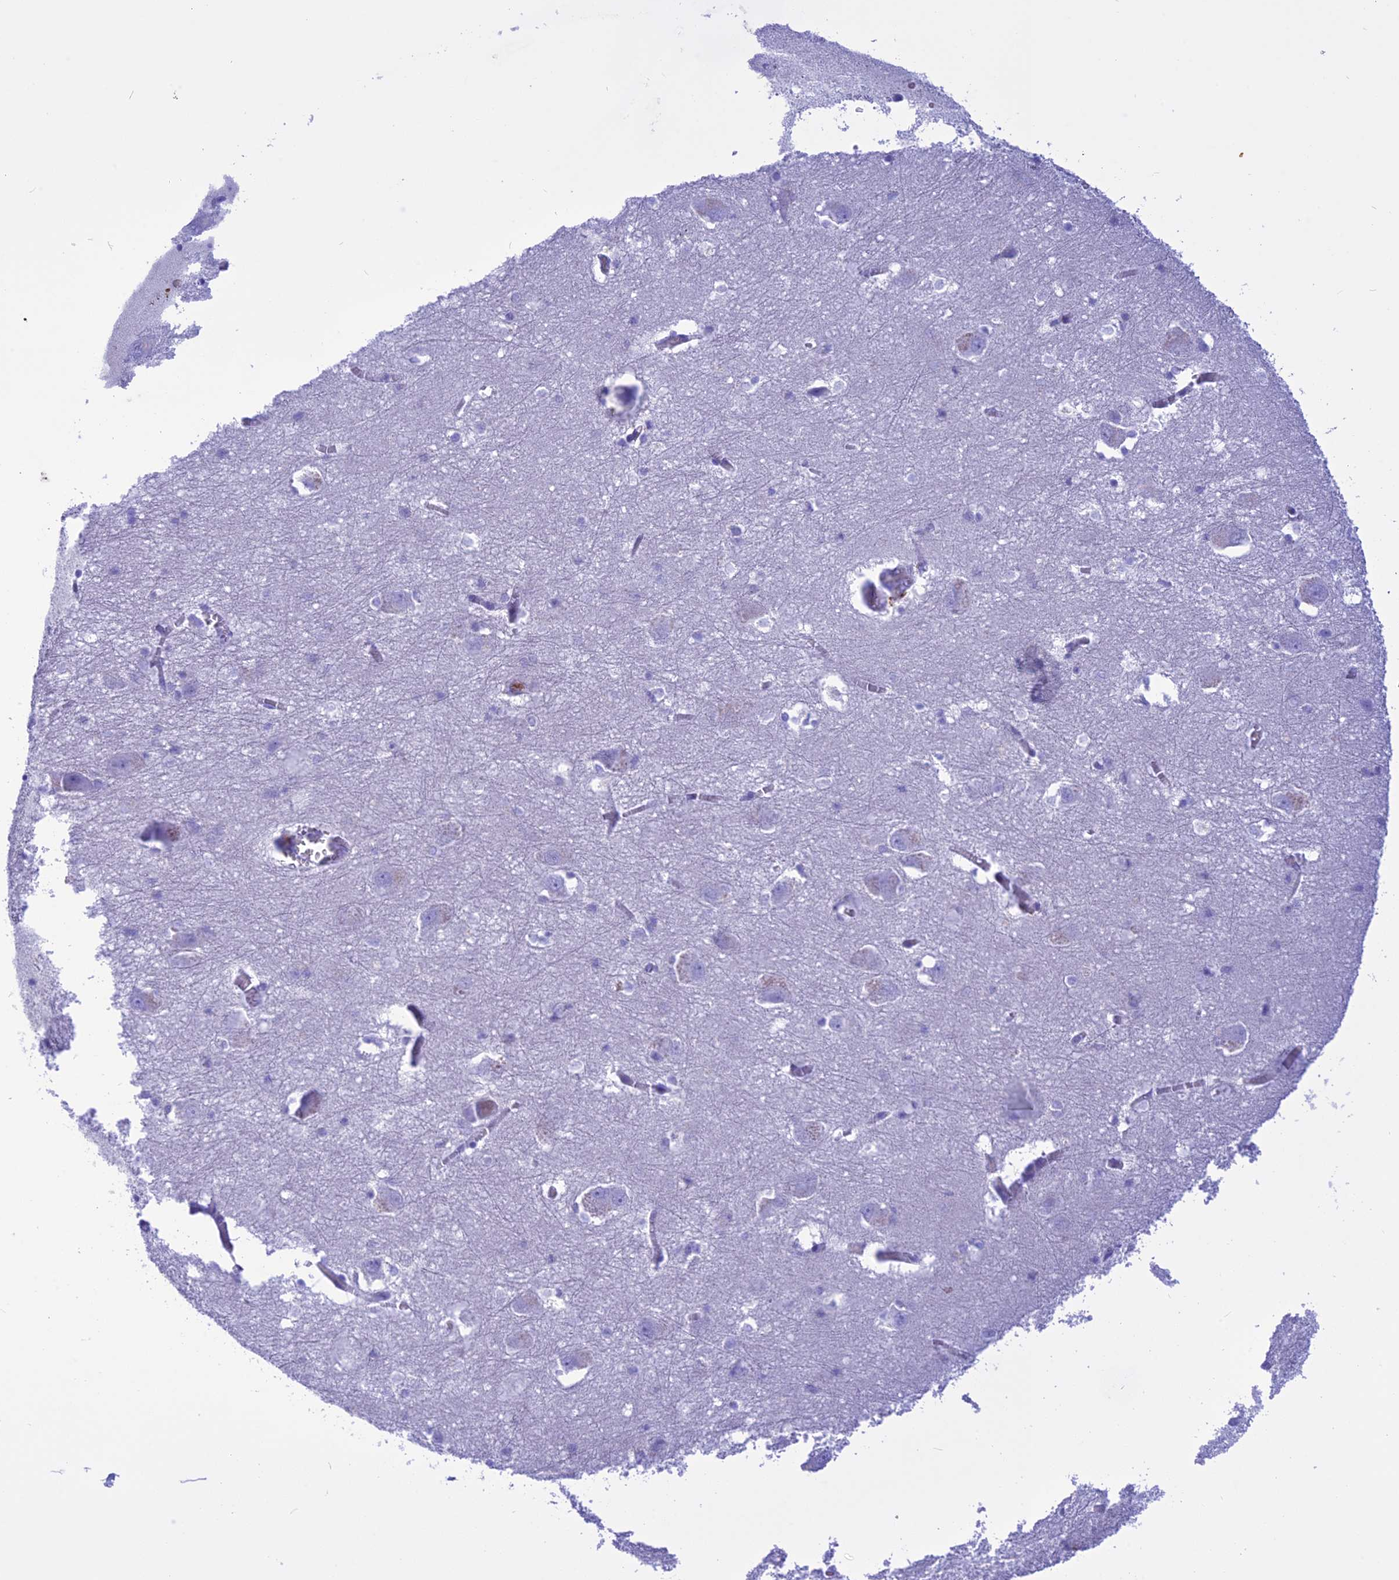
{"staining": {"intensity": "negative", "quantity": "none", "location": "none"}, "tissue": "caudate", "cell_type": "Glial cells", "image_type": "normal", "snomed": [{"axis": "morphology", "description": "Normal tissue, NOS"}, {"axis": "topography", "description": "Lateral ventricle wall"}], "caption": "Immunohistochemistry of unremarkable human caudate displays no positivity in glial cells. (DAB (3,3'-diaminobenzidine) IHC, high magnification).", "gene": "GLYATL1B", "patient": {"sex": "male", "age": 37}}